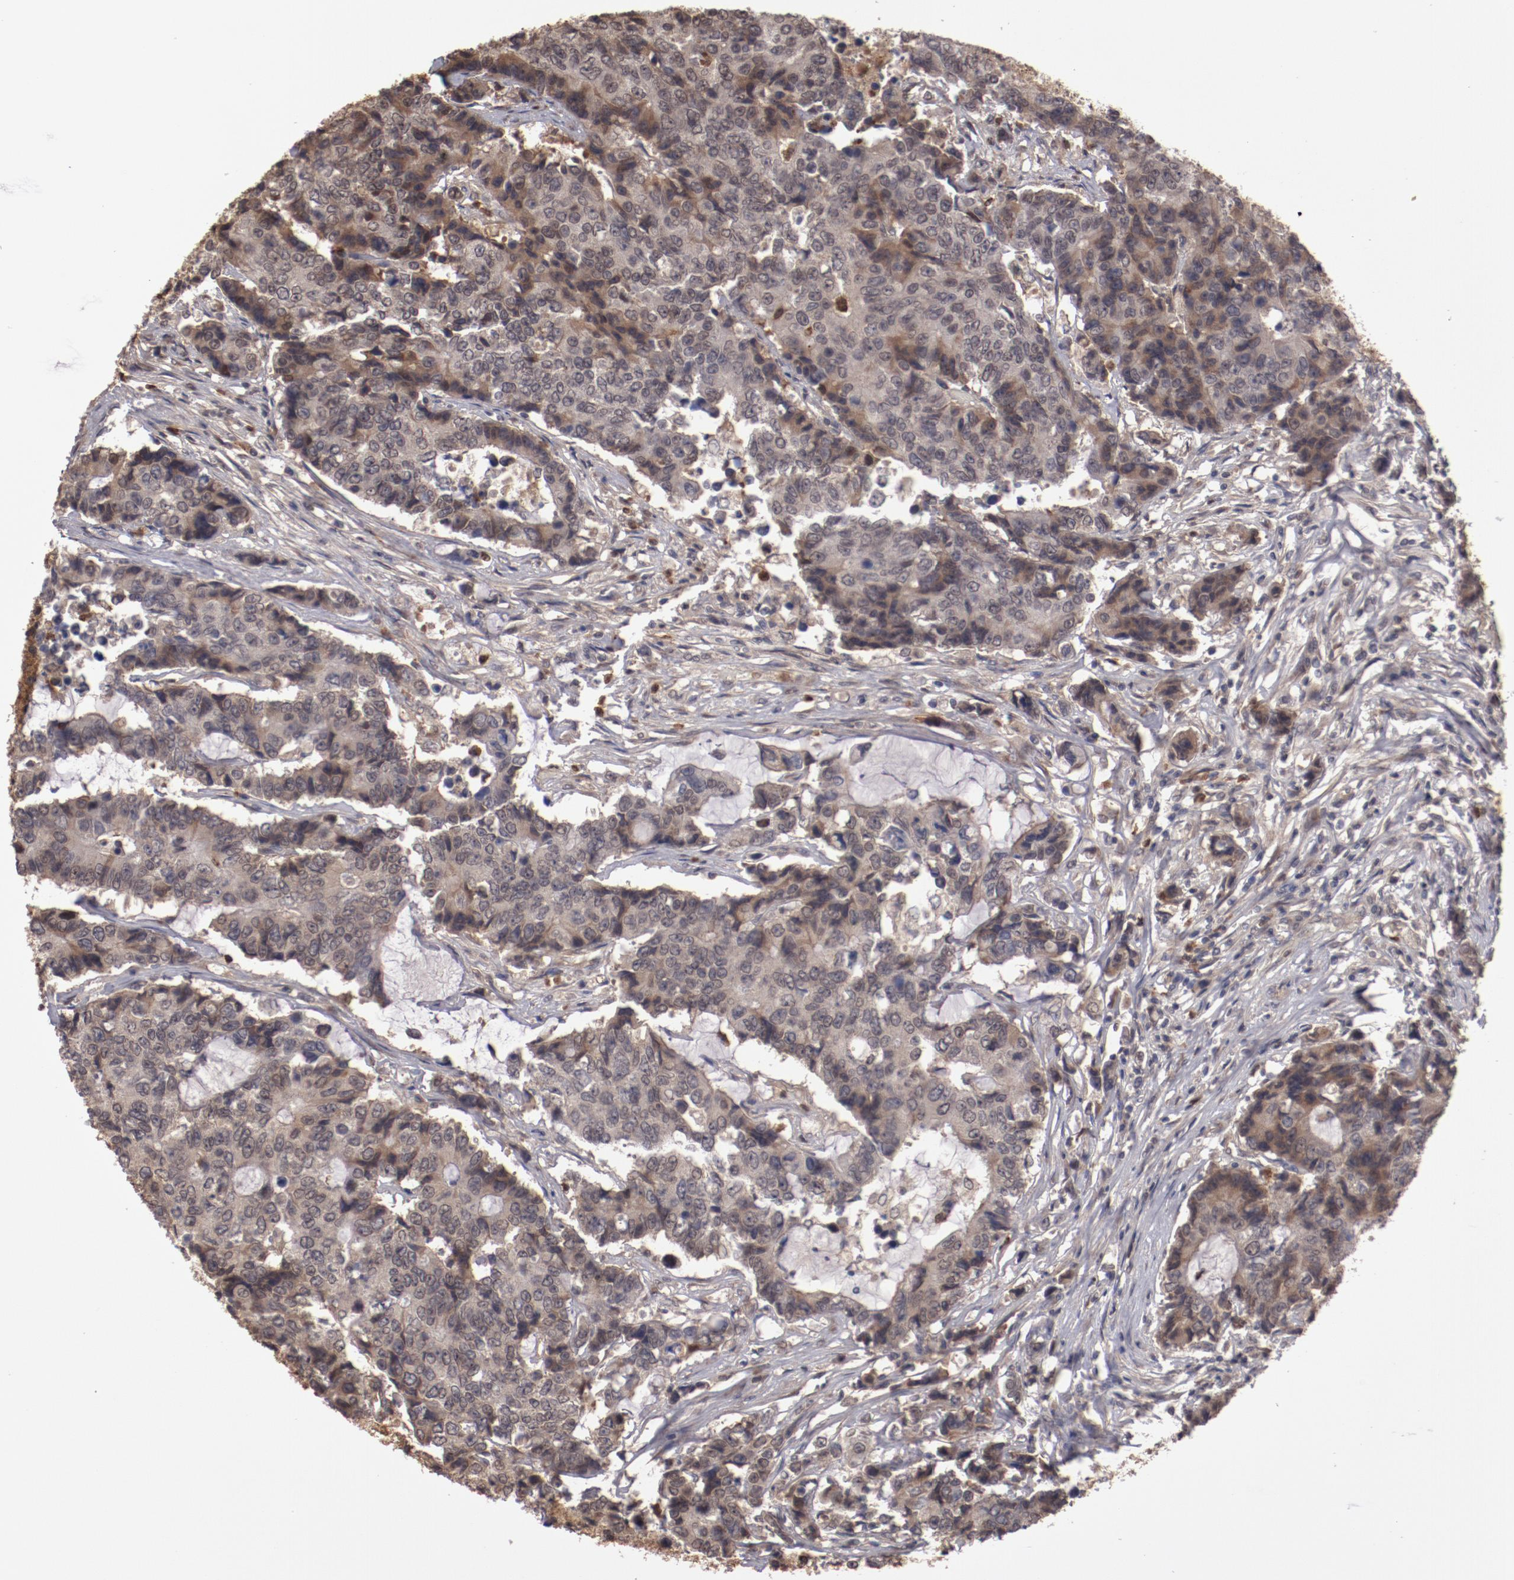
{"staining": {"intensity": "weak", "quantity": ">75%", "location": "cytoplasmic/membranous"}, "tissue": "colorectal cancer", "cell_type": "Tumor cells", "image_type": "cancer", "snomed": [{"axis": "morphology", "description": "Adenocarcinoma, NOS"}, {"axis": "topography", "description": "Colon"}], "caption": "Immunohistochemistry (IHC) image of colorectal cancer (adenocarcinoma) stained for a protein (brown), which reveals low levels of weak cytoplasmic/membranous positivity in approximately >75% of tumor cells.", "gene": "SERPINA7", "patient": {"sex": "female", "age": 86}}